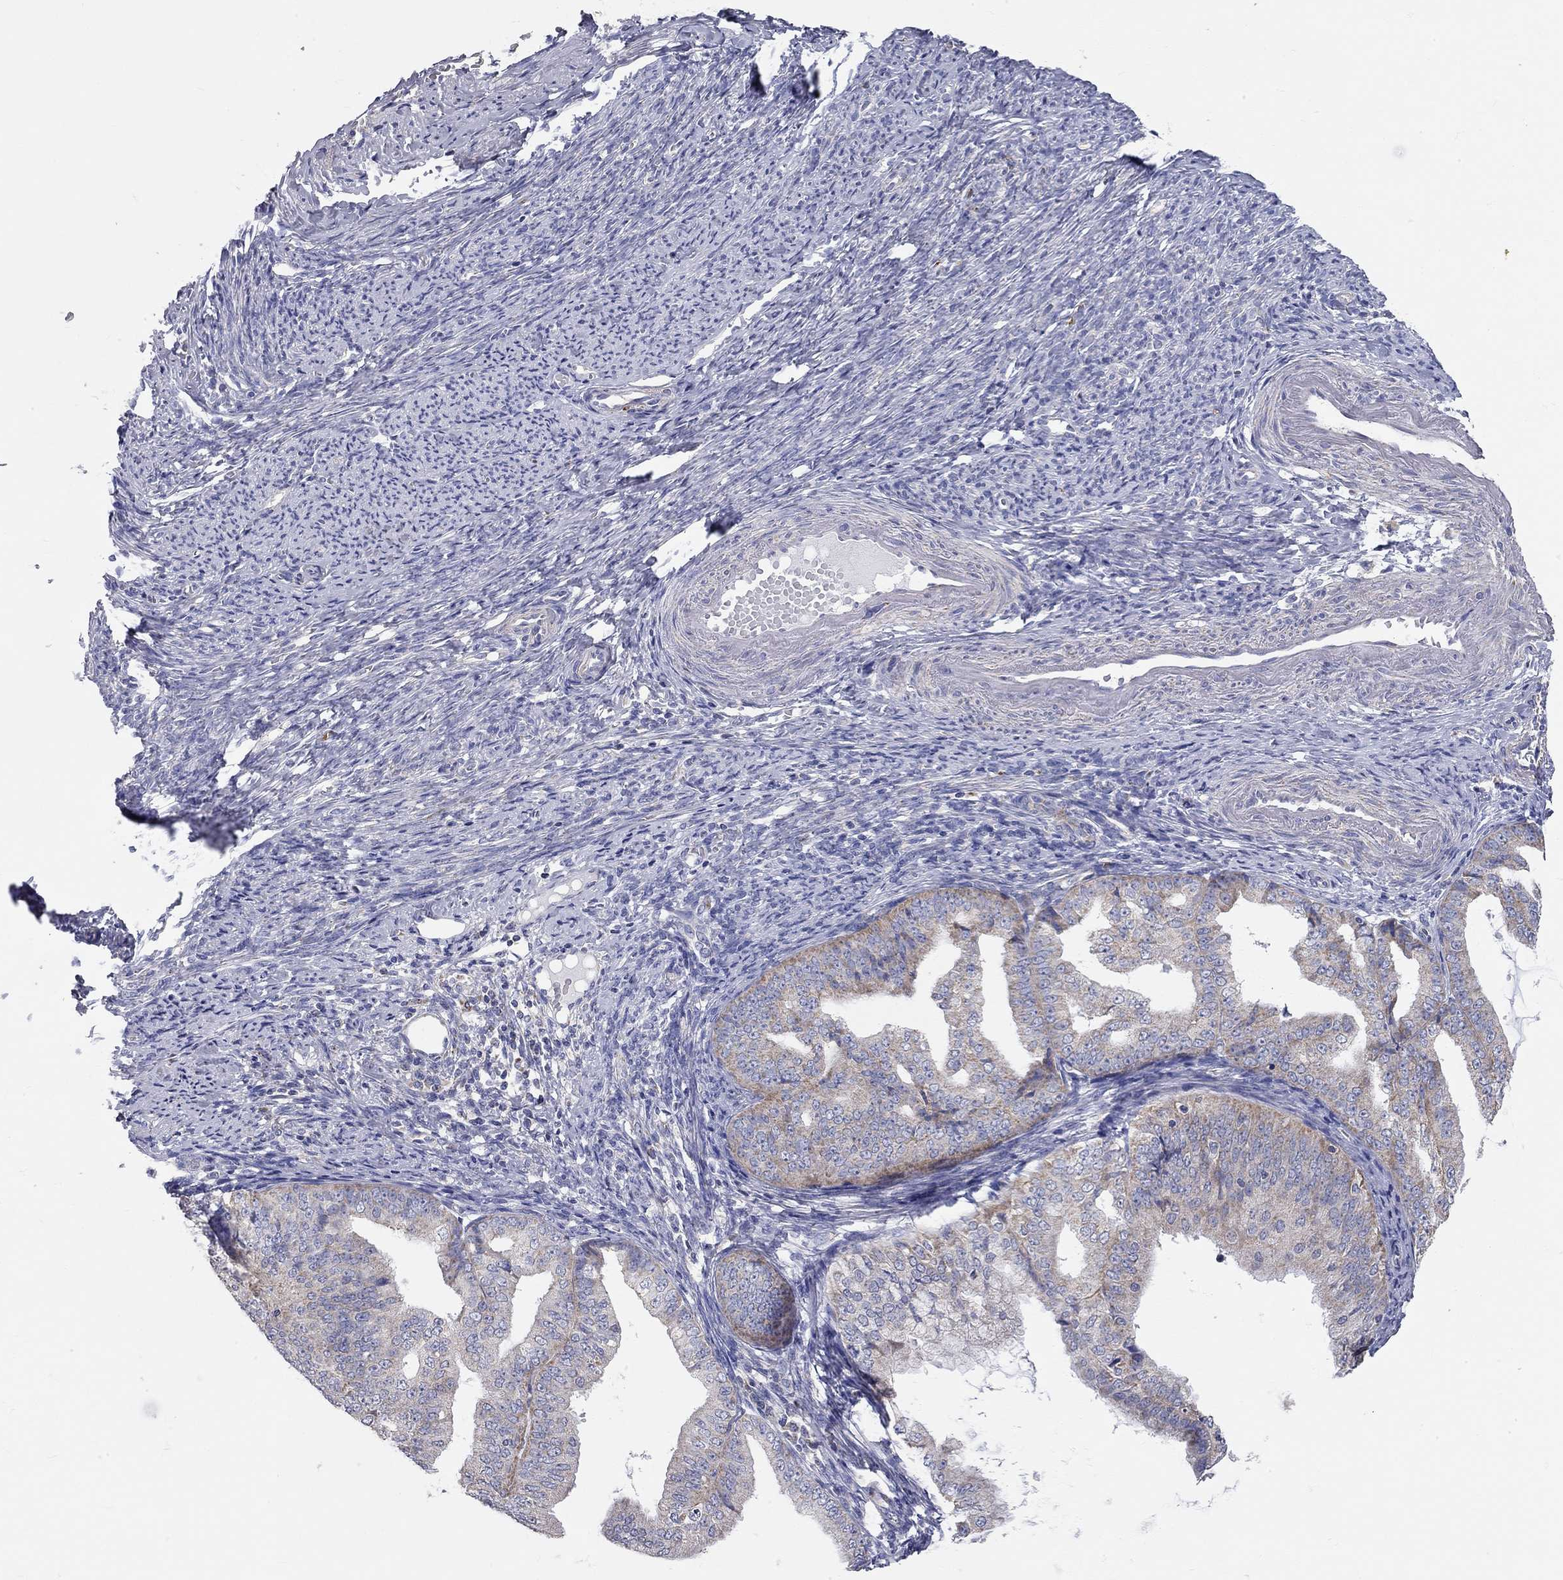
{"staining": {"intensity": "moderate", "quantity": "<25%", "location": "cytoplasmic/membranous"}, "tissue": "endometrial cancer", "cell_type": "Tumor cells", "image_type": "cancer", "snomed": [{"axis": "morphology", "description": "Adenocarcinoma, NOS"}, {"axis": "topography", "description": "Endometrium"}], "caption": "Endometrial adenocarcinoma stained with DAB IHC shows low levels of moderate cytoplasmic/membranous staining in approximately <25% of tumor cells. (DAB IHC with brightfield microscopy, high magnification).", "gene": "CFAP161", "patient": {"sex": "female", "age": 63}}